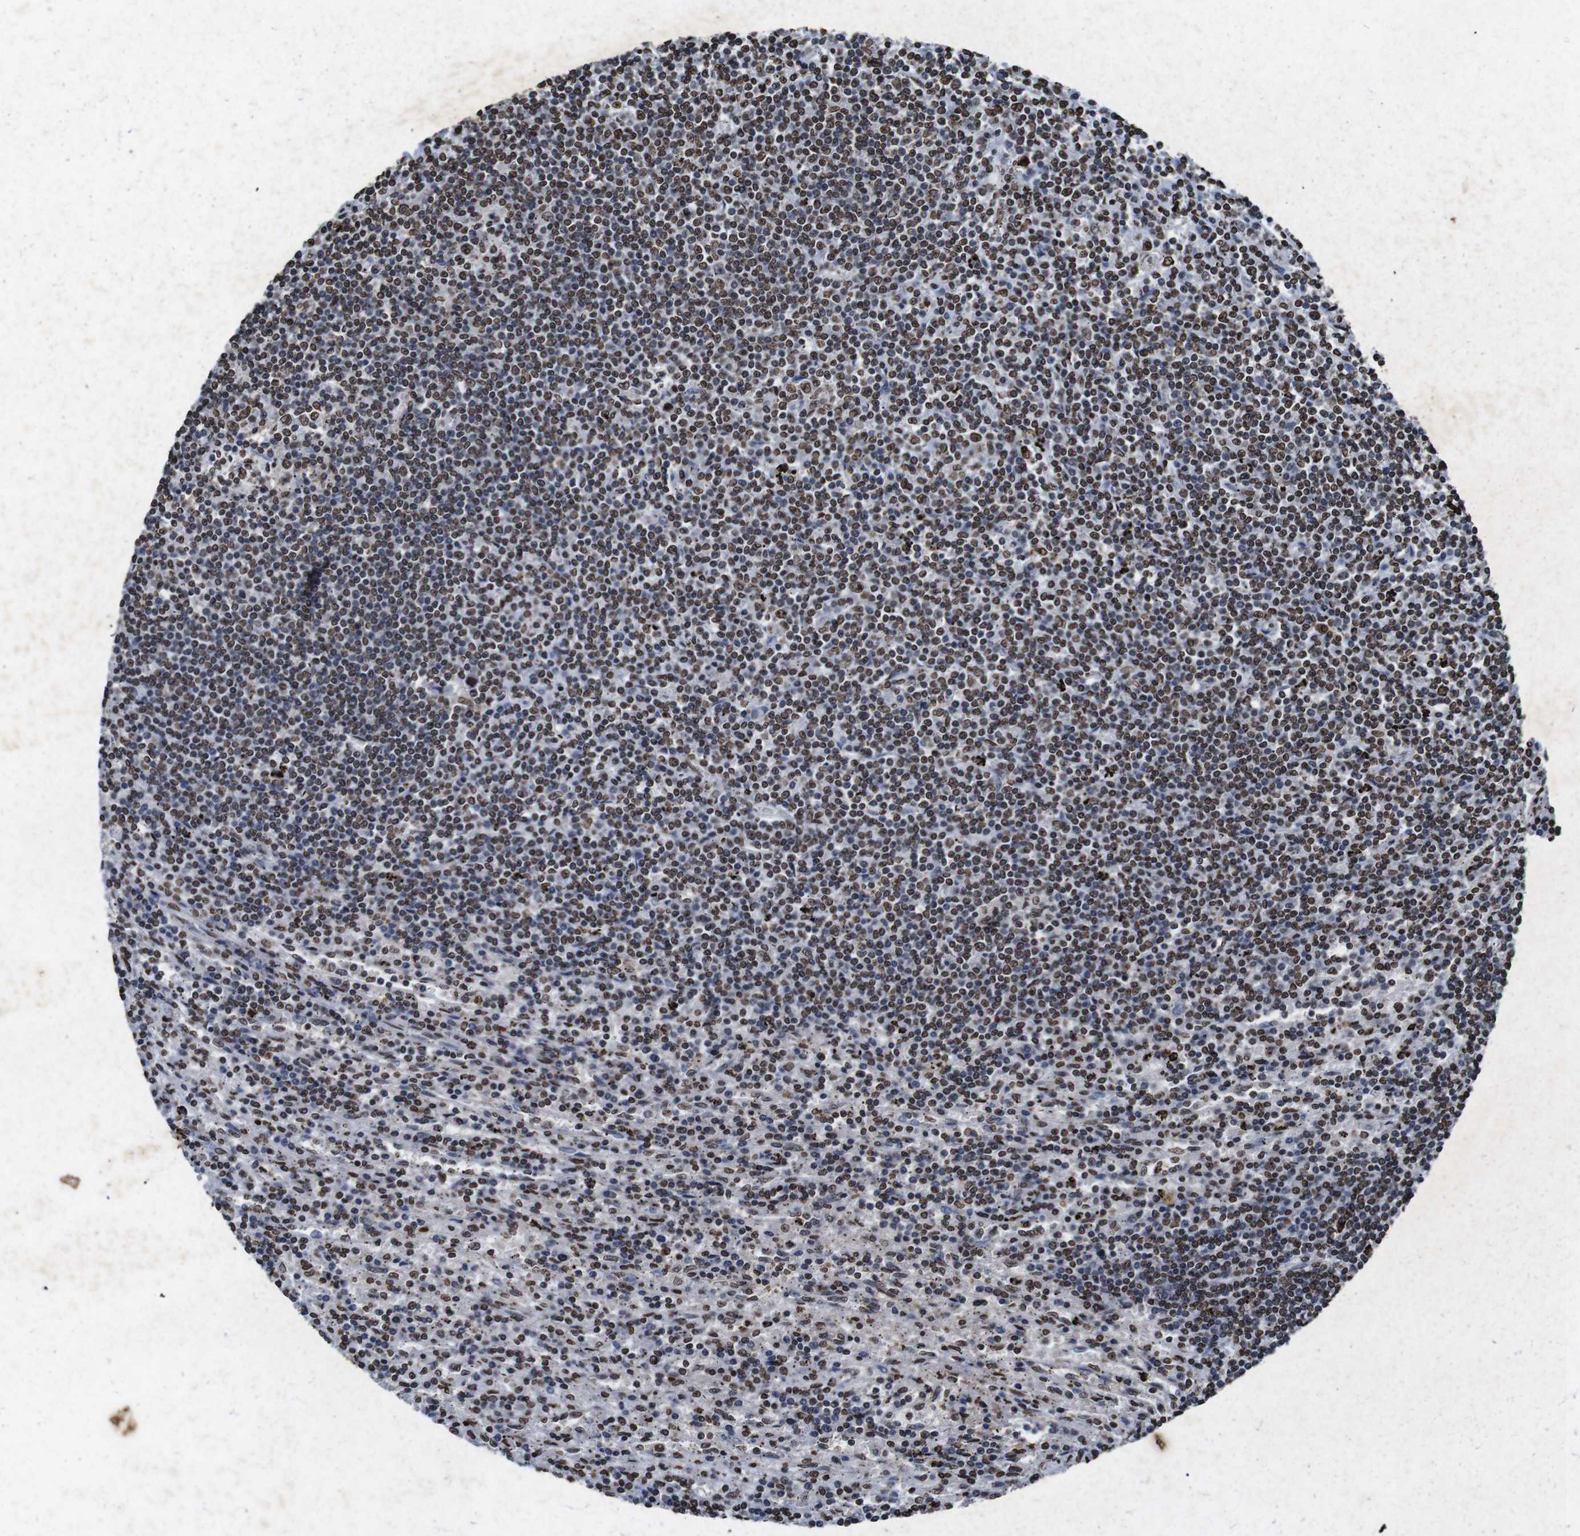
{"staining": {"intensity": "moderate", "quantity": "25%-75%", "location": "nuclear"}, "tissue": "lymphoma", "cell_type": "Tumor cells", "image_type": "cancer", "snomed": [{"axis": "morphology", "description": "Malignant lymphoma, non-Hodgkin's type, Low grade"}, {"axis": "topography", "description": "Spleen"}], "caption": "Immunohistochemistry histopathology image of human low-grade malignant lymphoma, non-Hodgkin's type stained for a protein (brown), which exhibits medium levels of moderate nuclear expression in approximately 25%-75% of tumor cells.", "gene": "MDM2", "patient": {"sex": "male", "age": 76}}